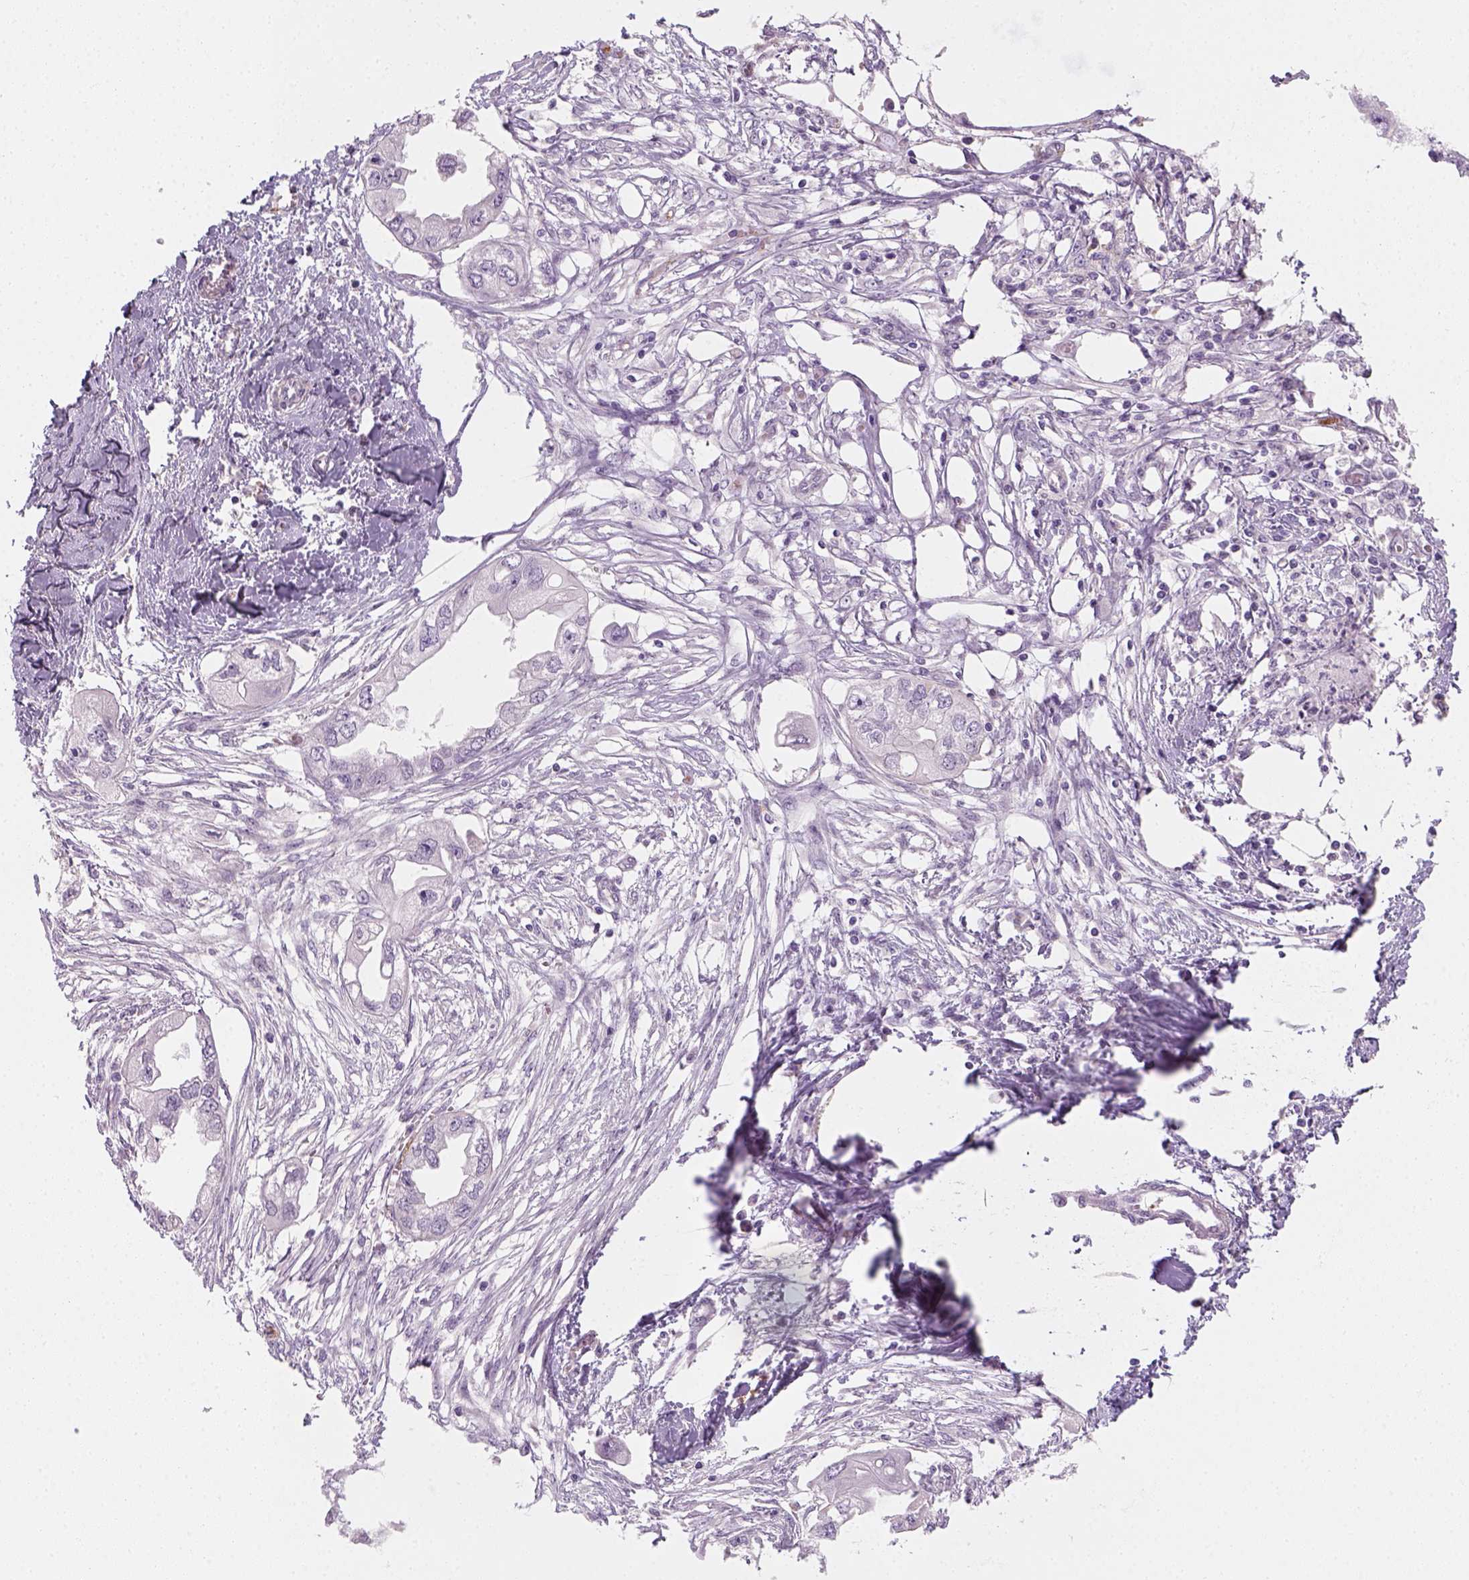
{"staining": {"intensity": "negative", "quantity": "none", "location": "none"}, "tissue": "endometrial cancer", "cell_type": "Tumor cells", "image_type": "cancer", "snomed": [{"axis": "morphology", "description": "Adenocarcinoma, NOS"}, {"axis": "morphology", "description": "Adenocarcinoma, metastatic, NOS"}, {"axis": "topography", "description": "Adipose tissue"}, {"axis": "topography", "description": "Endometrium"}], "caption": "A high-resolution image shows immunohistochemistry staining of adenocarcinoma (endometrial), which reveals no significant expression in tumor cells.", "gene": "FAM163B", "patient": {"sex": "female", "age": 67}}